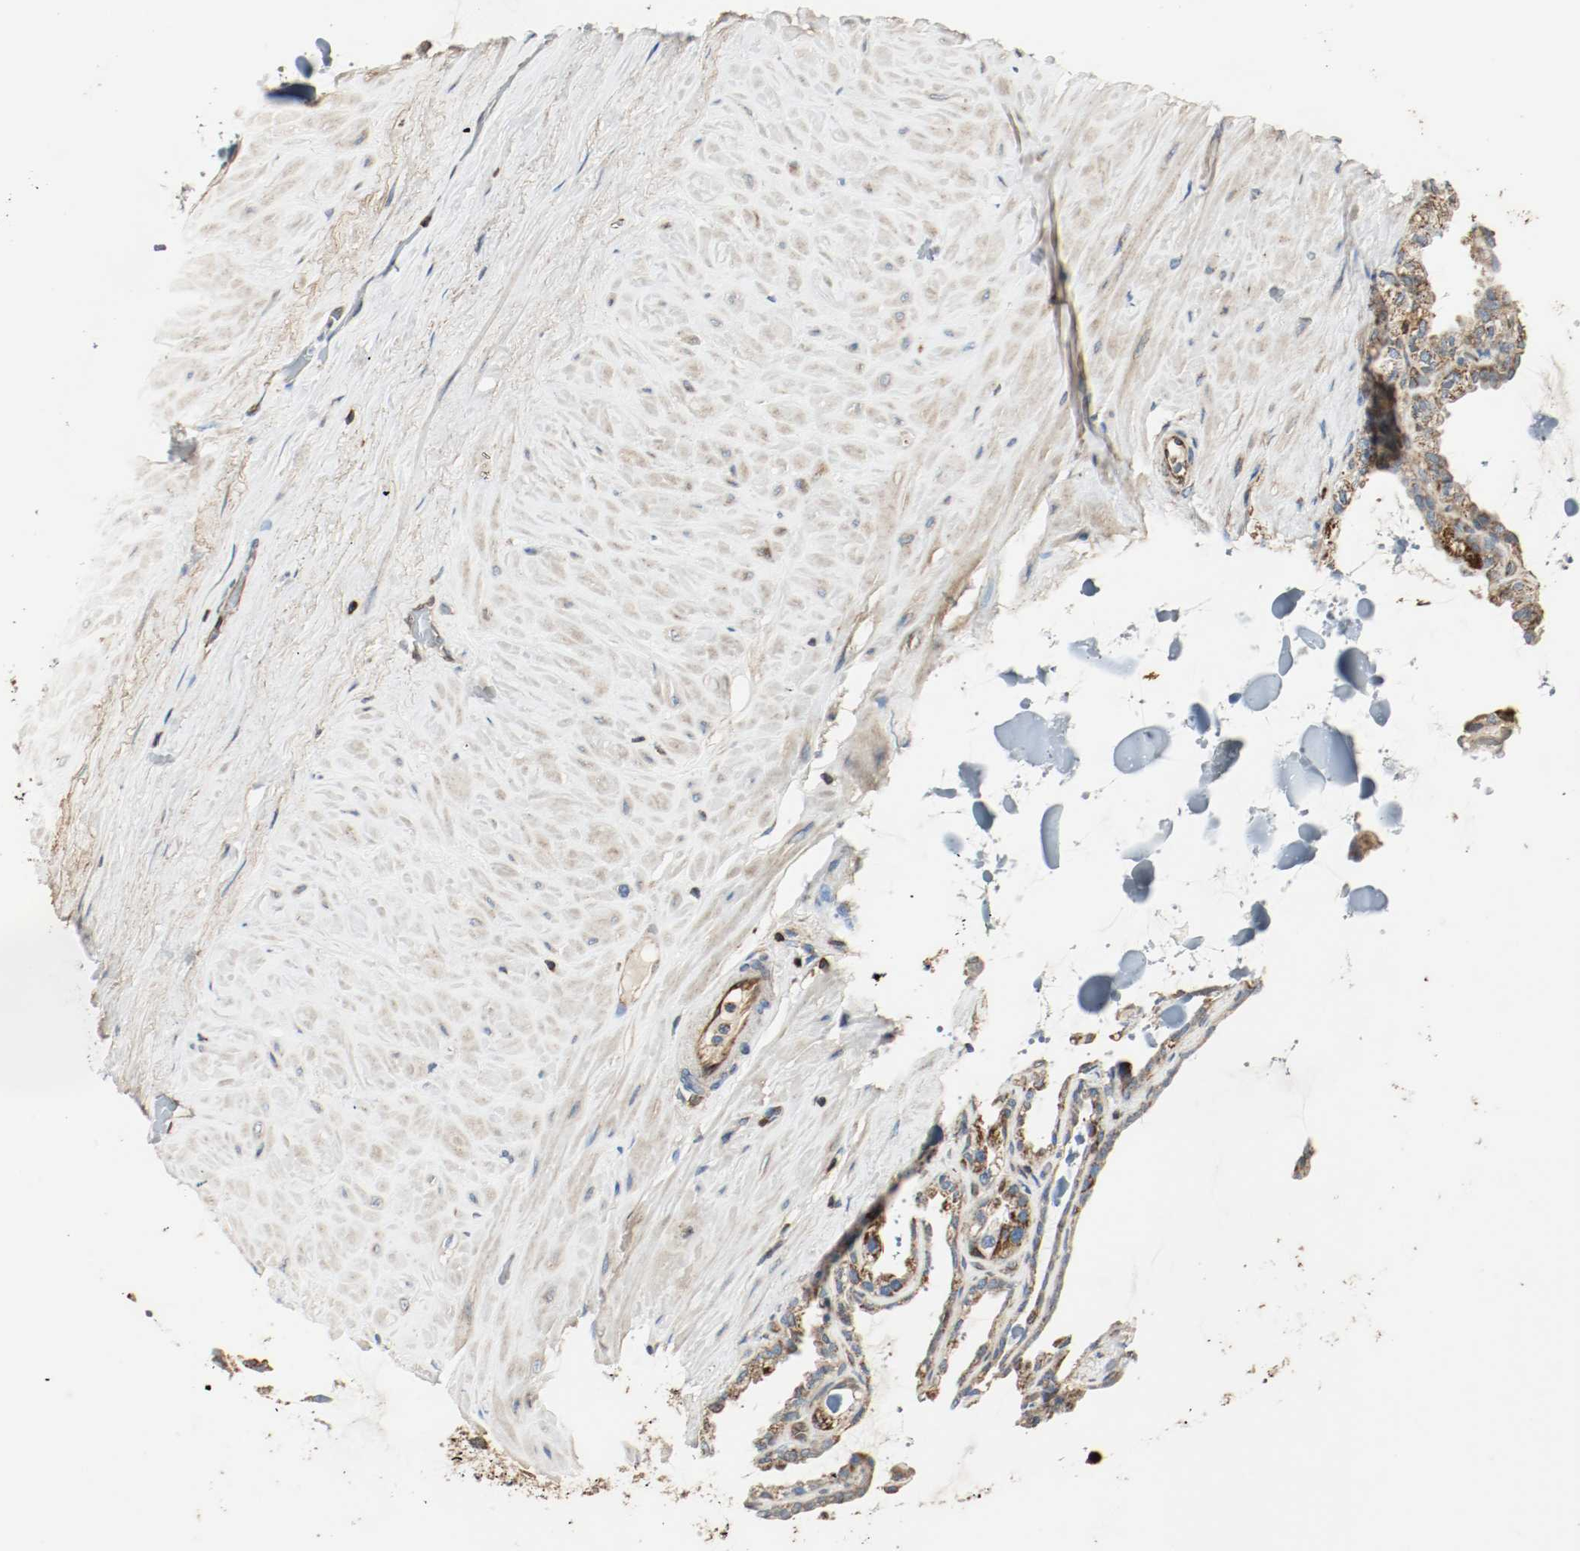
{"staining": {"intensity": "strong", "quantity": ">75%", "location": "cytoplasmic/membranous"}, "tissue": "seminal vesicle", "cell_type": "Glandular cells", "image_type": "normal", "snomed": [{"axis": "morphology", "description": "Normal tissue, NOS"}, {"axis": "morphology", "description": "Inflammation, NOS"}, {"axis": "topography", "description": "Urinary bladder"}, {"axis": "topography", "description": "Prostate"}, {"axis": "topography", "description": "Seminal veicle"}], "caption": "This is a histology image of immunohistochemistry (IHC) staining of normal seminal vesicle, which shows strong expression in the cytoplasmic/membranous of glandular cells.", "gene": "PLCG1", "patient": {"sex": "male", "age": 82}}